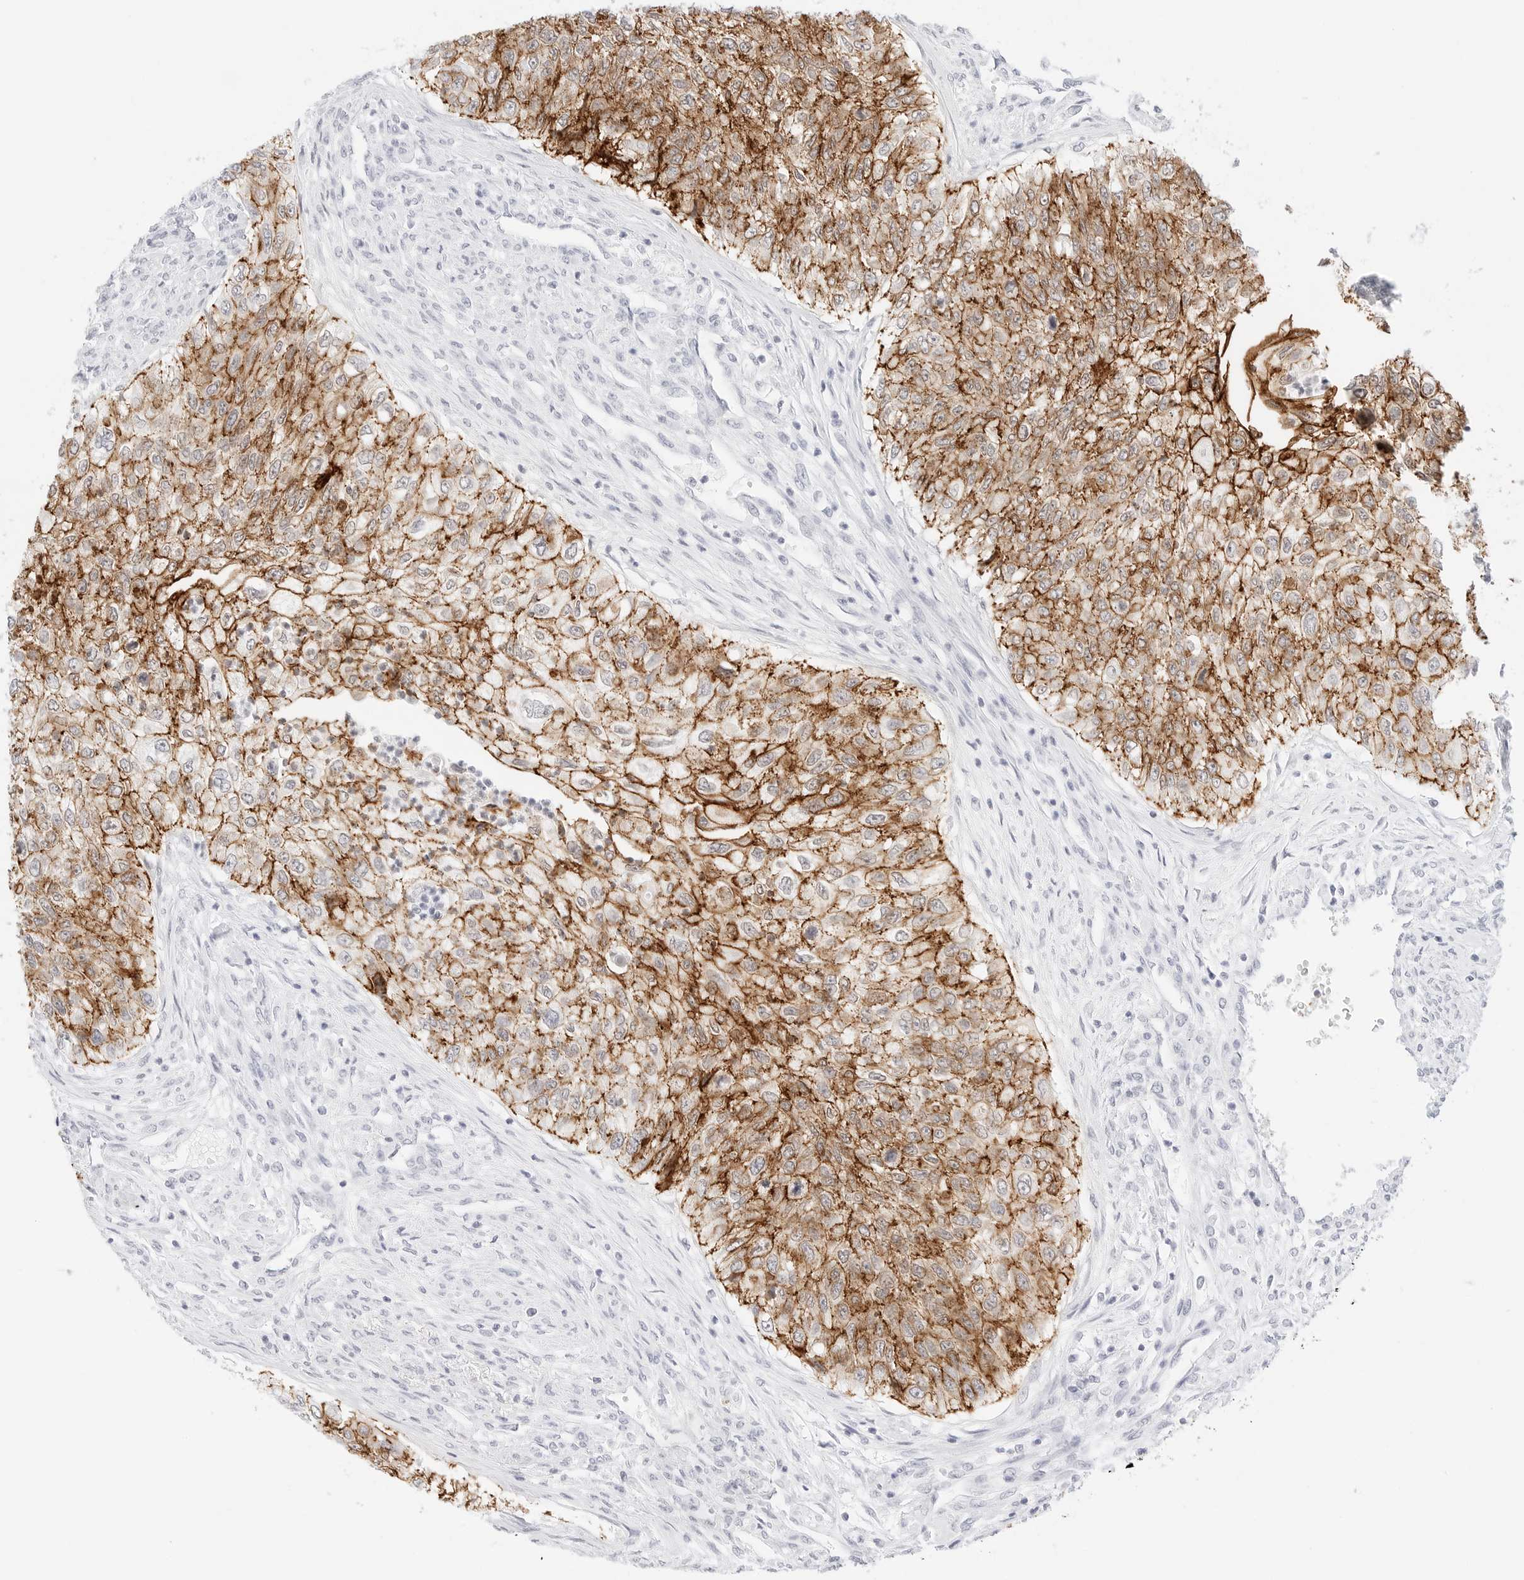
{"staining": {"intensity": "strong", "quantity": ">75%", "location": "cytoplasmic/membranous"}, "tissue": "urothelial cancer", "cell_type": "Tumor cells", "image_type": "cancer", "snomed": [{"axis": "morphology", "description": "Urothelial carcinoma, High grade"}, {"axis": "topography", "description": "Urinary bladder"}], "caption": "Immunohistochemistry (IHC) (DAB (3,3'-diaminobenzidine)) staining of urothelial cancer displays strong cytoplasmic/membranous protein expression in approximately >75% of tumor cells. The protein is shown in brown color, while the nuclei are stained blue.", "gene": "CDH1", "patient": {"sex": "female", "age": 60}}